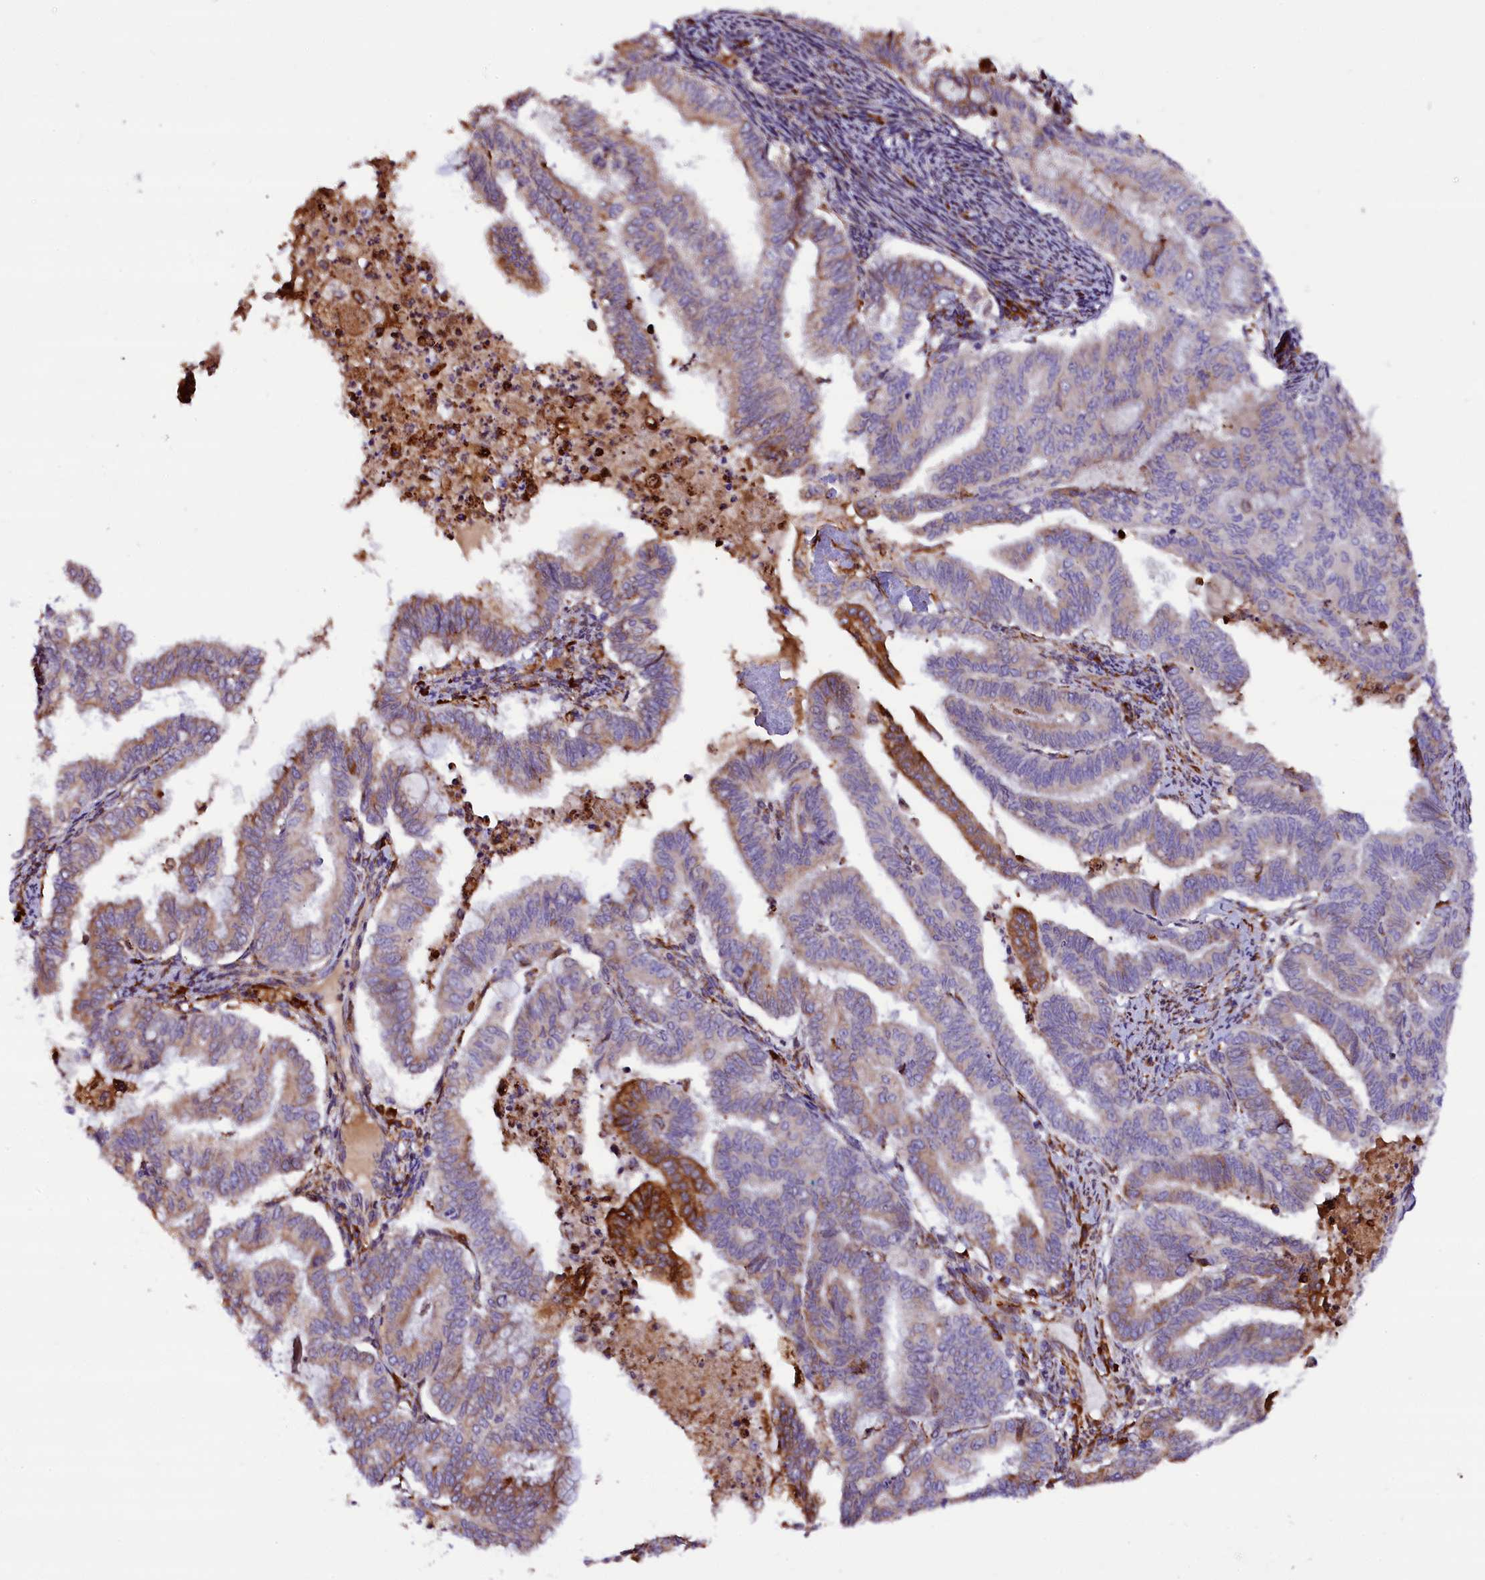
{"staining": {"intensity": "strong", "quantity": "<25%", "location": "cytoplasmic/membranous"}, "tissue": "endometrial cancer", "cell_type": "Tumor cells", "image_type": "cancer", "snomed": [{"axis": "morphology", "description": "Adenocarcinoma, NOS"}, {"axis": "topography", "description": "Endometrium"}], "caption": "Immunohistochemistry (IHC) (DAB) staining of human endometrial cancer (adenocarcinoma) exhibits strong cytoplasmic/membranous protein positivity in about <25% of tumor cells.", "gene": "CMTR2", "patient": {"sex": "female", "age": 79}}